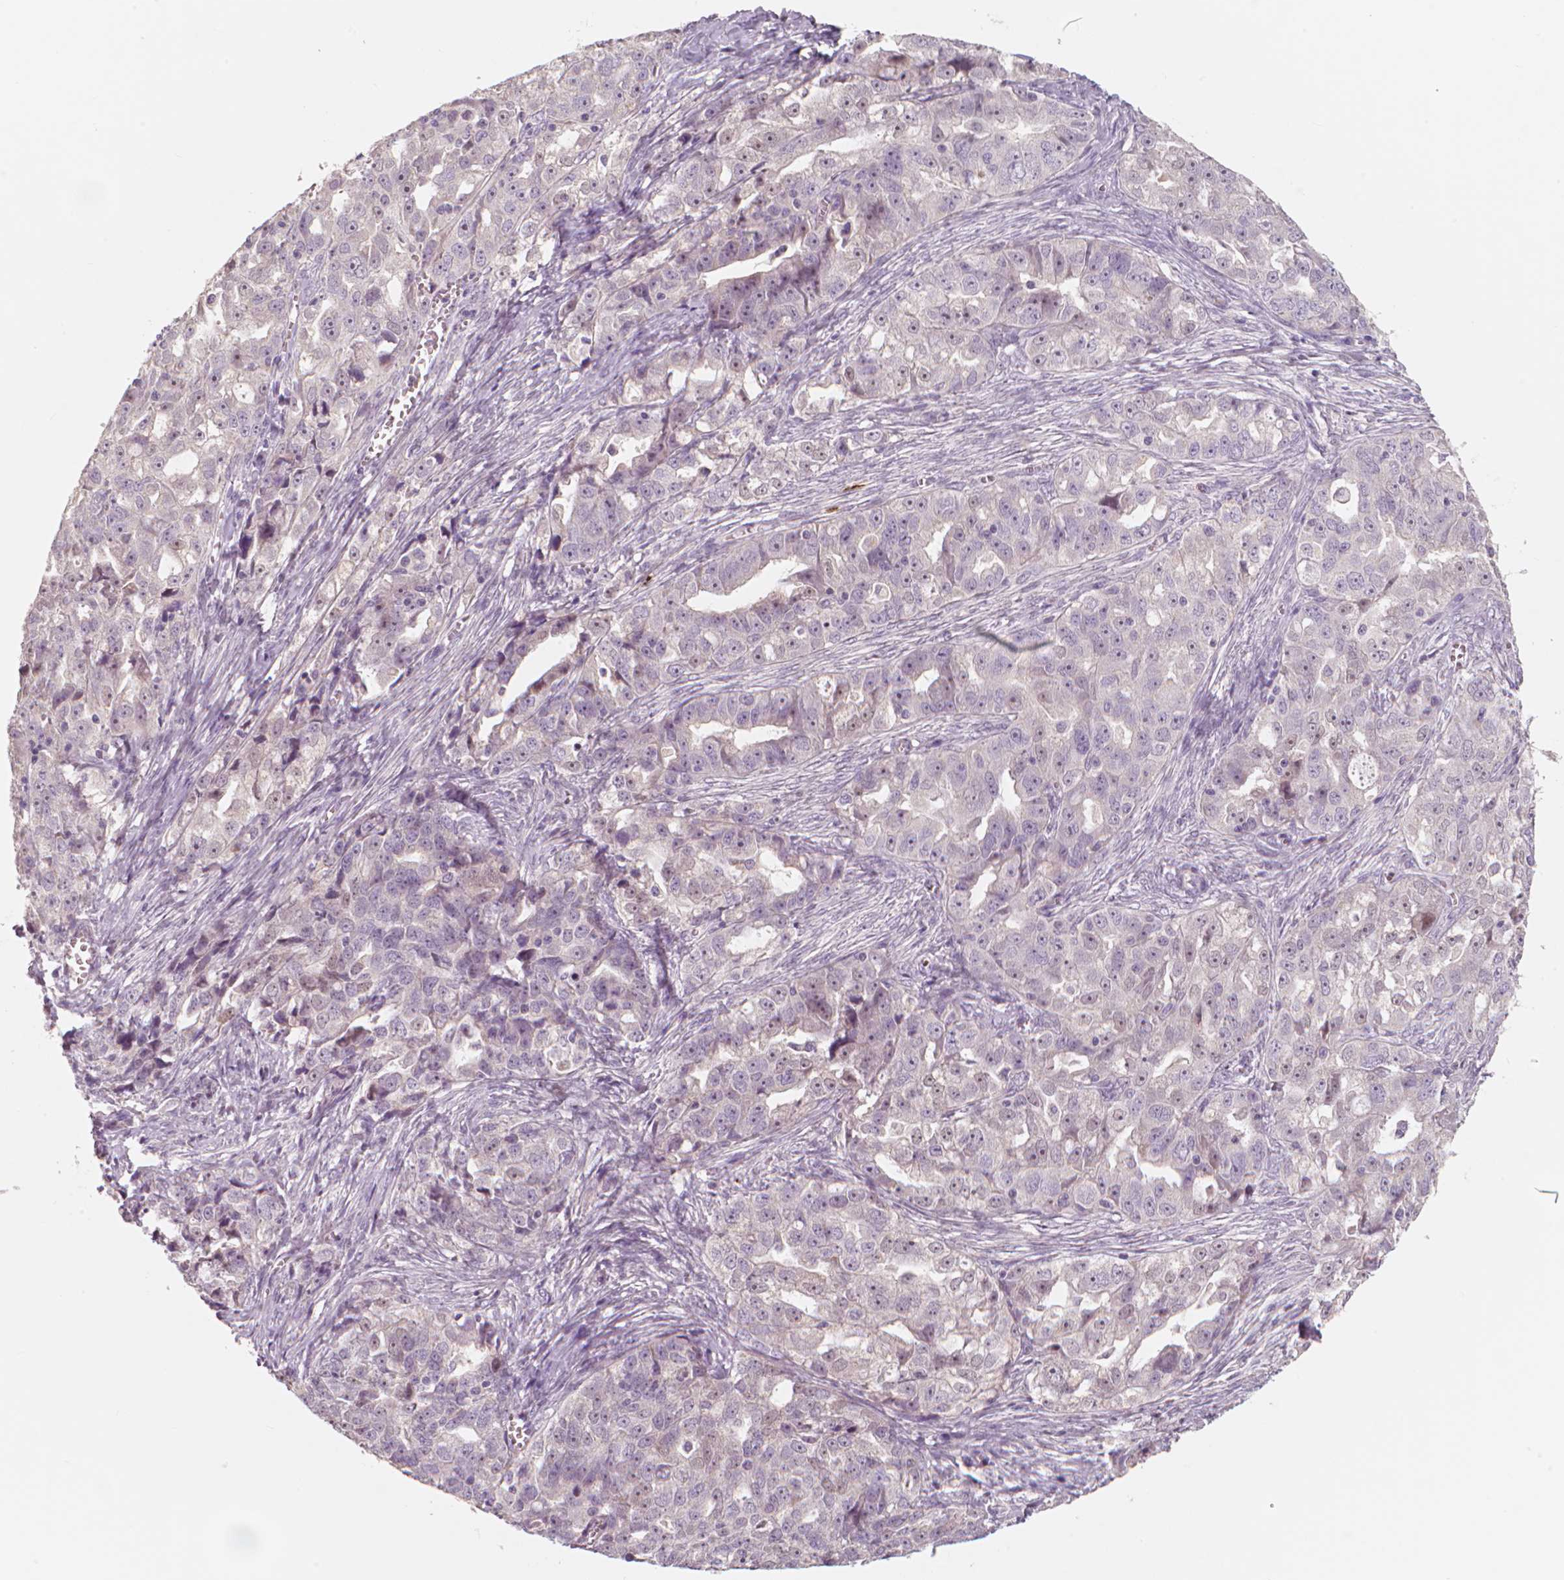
{"staining": {"intensity": "weak", "quantity": "<25%", "location": "nuclear"}, "tissue": "ovarian cancer", "cell_type": "Tumor cells", "image_type": "cancer", "snomed": [{"axis": "morphology", "description": "Cystadenocarcinoma, serous, NOS"}, {"axis": "topography", "description": "Ovary"}], "caption": "This is a histopathology image of immunohistochemistry (IHC) staining of ovarian cancer, which shows no positivity in tumor cells.", "gene": "RNASE7", "patient": {"sex": "female", "age": 51}}